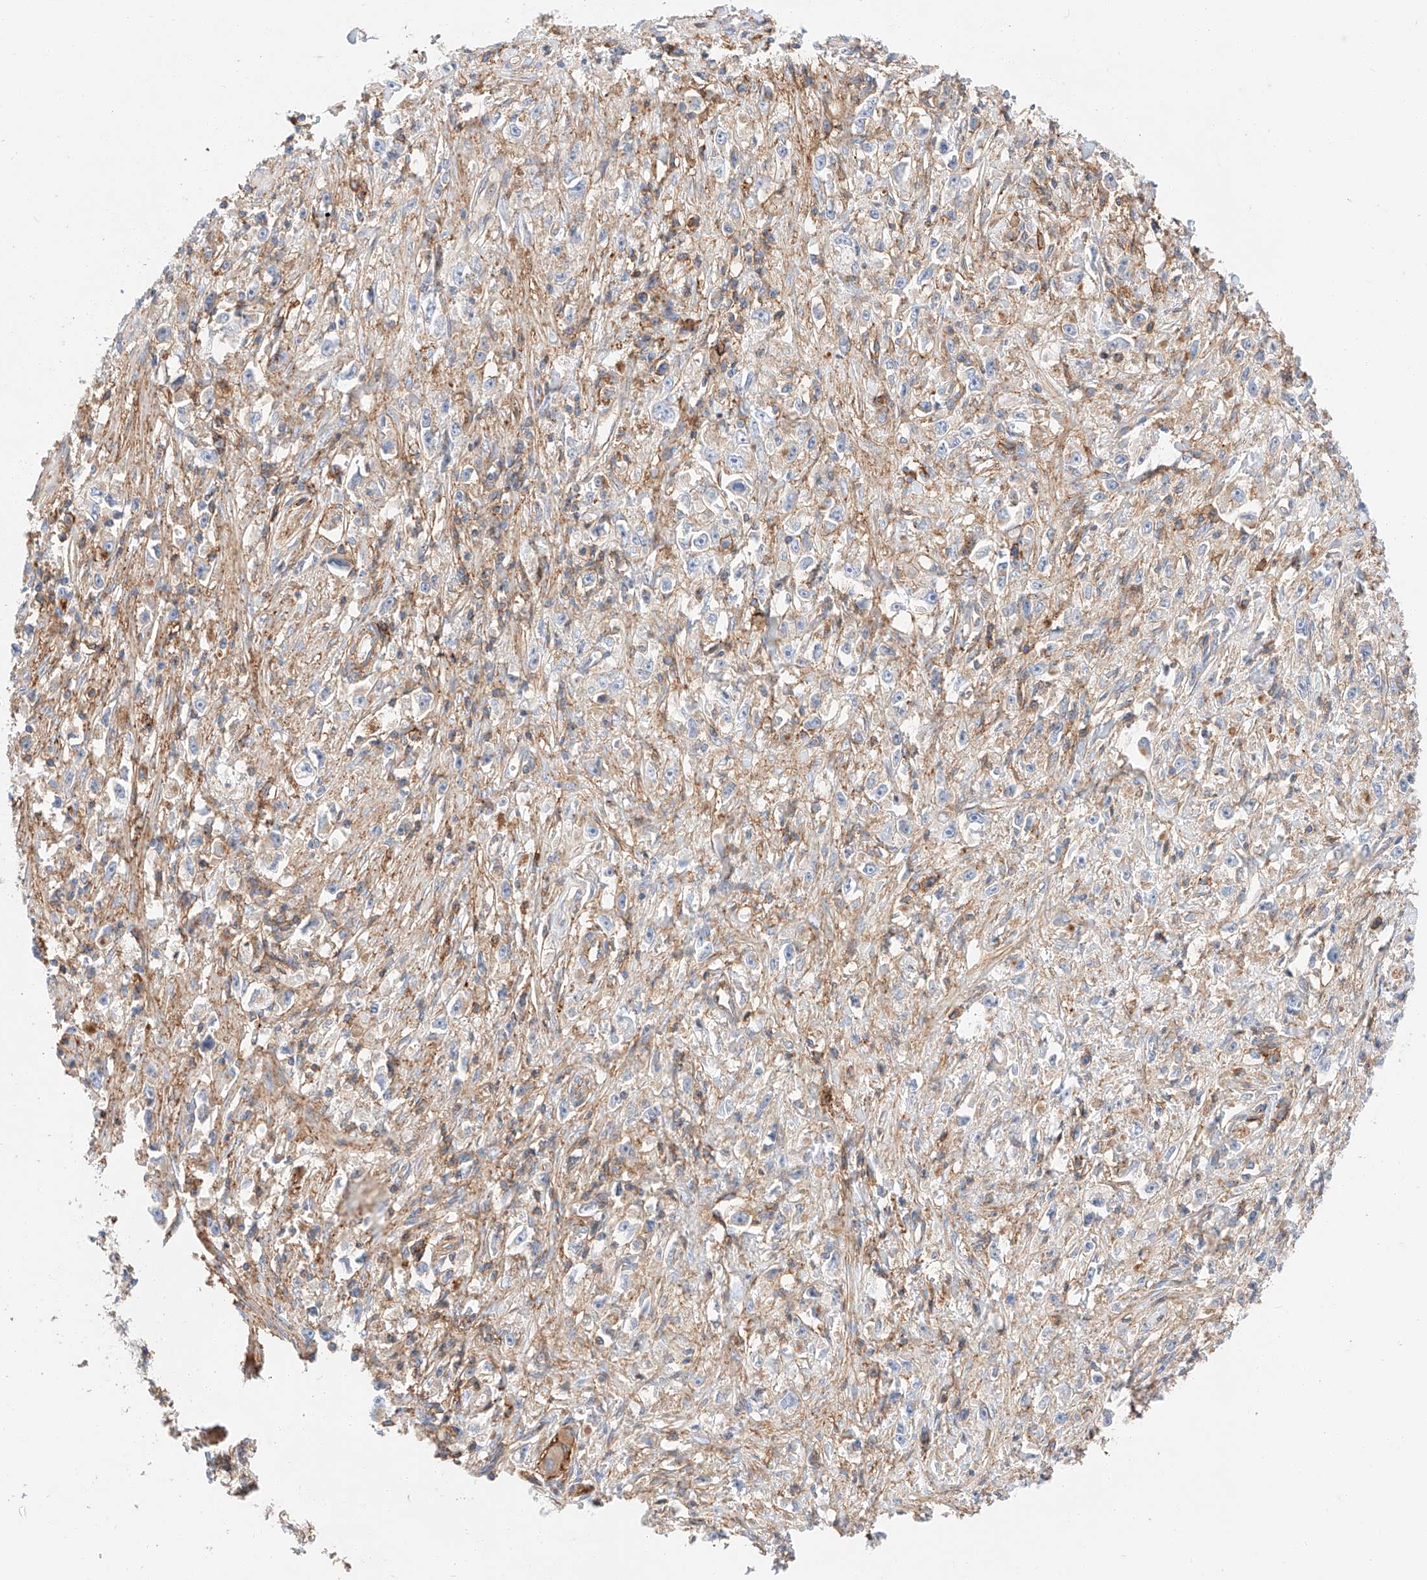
{"staining": {"intensity": "negative", "quantity": "none", "location": "none"}, "tissue": "stomach cancer", "cell_type": "Tumor cells", "image_type": "cancer", "snomed": [{"axis": "morphology", "description": "Adenocarcinoma, NOS"}, {"axis": "topography", "description": "Stomach"}], "caption": "Immunohistochemistry histopathology image of neoplastic tissue: human stomach cancer stained with DAB (3,3'-diaminobenzidine) displays no significant protein expression in tumor cells.", "gene": "HAUS4", "patient": {"sex": "female", "age": 59}}